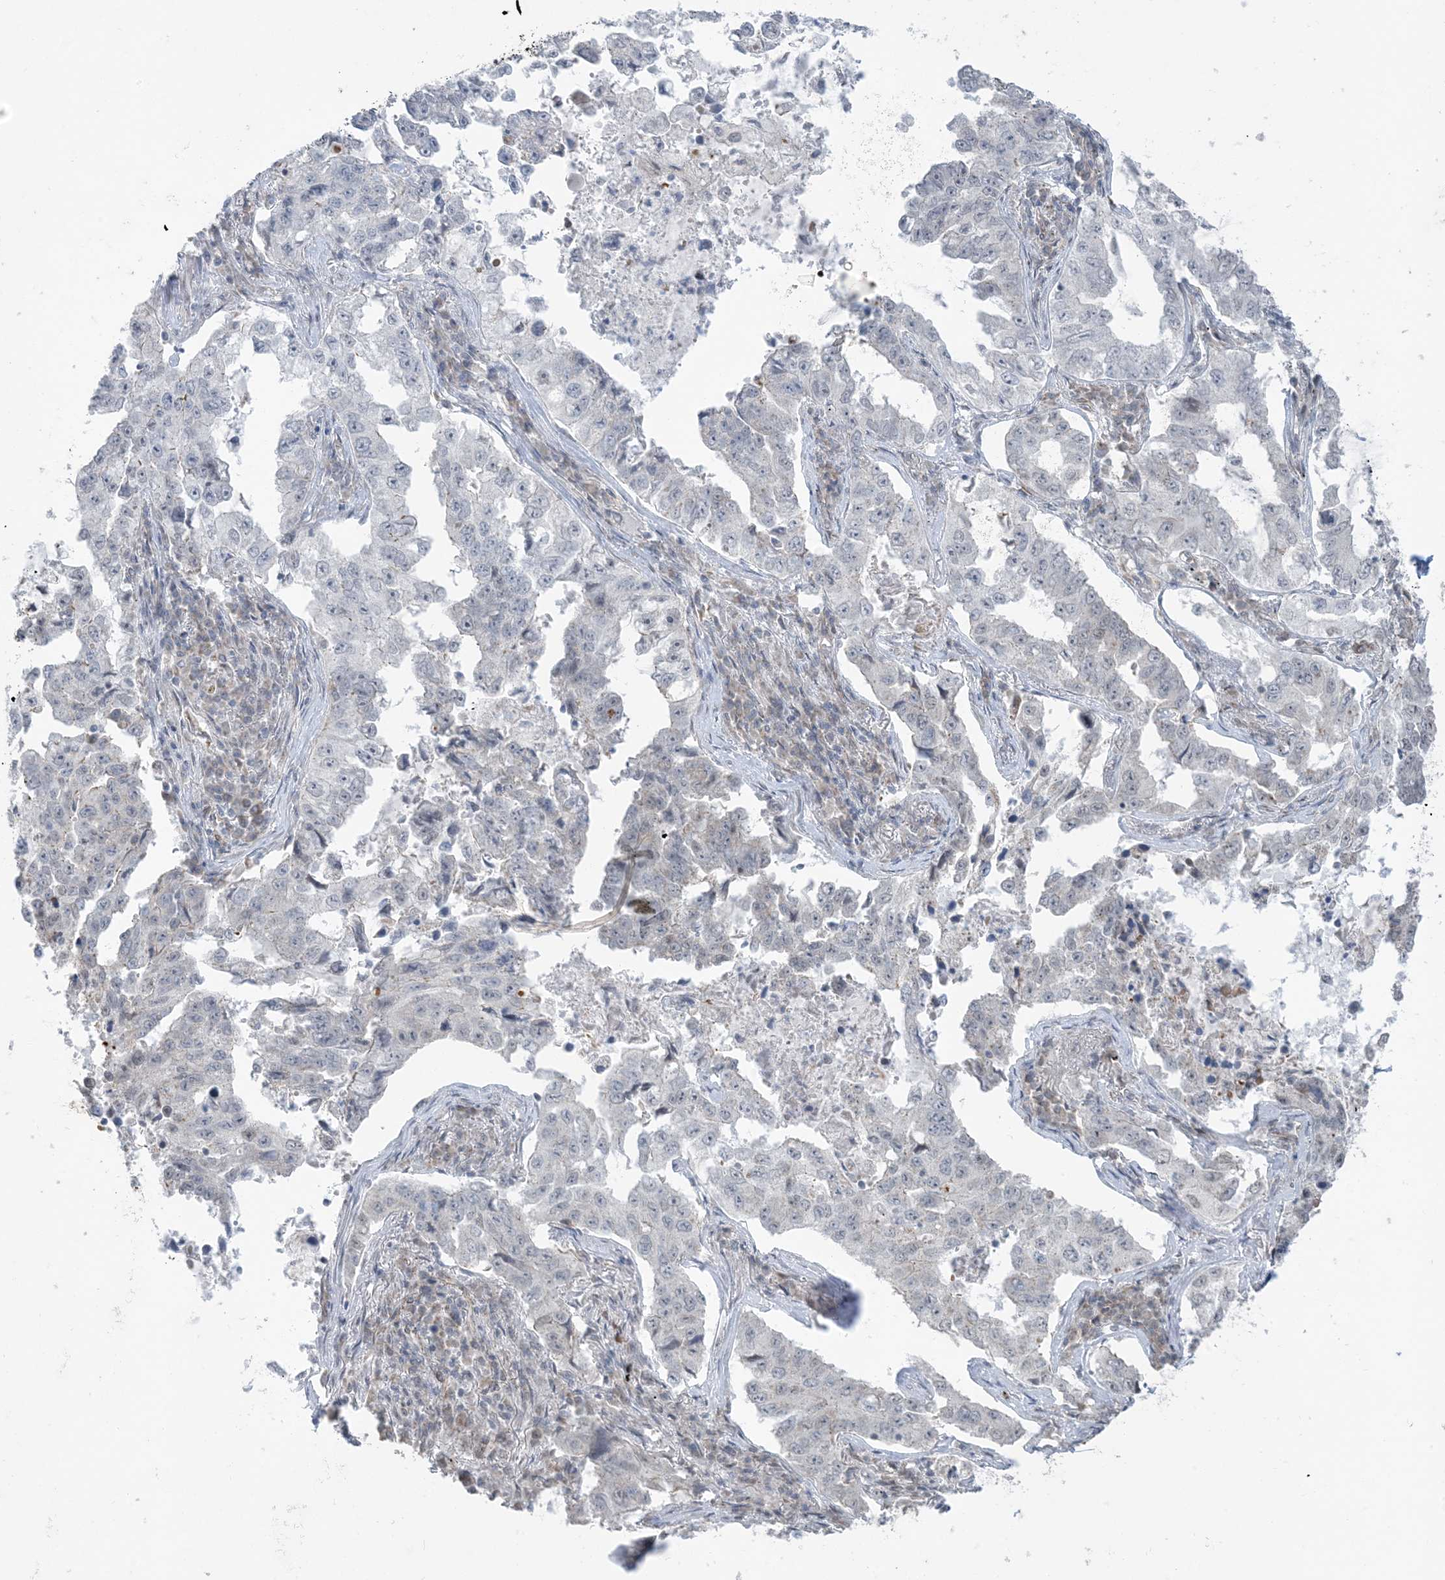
{"staining": {"intensity": "negative", "quantity": "none", "location": "none"}, "tissue": "lung cancer", "cell_type": "Tumor cells", "image_type": "cancer", "snomed": [{"axis": "morphology", "description": "Adenocarcinoma, NOS"}, {"axis": "topography", "description": "Lung"}], "caption": "An immunohistochemistry histopathology image of lung cancer is shown. There is no staining in tumor cells of lung cancer. Nuclei are stained in blue.", "gene": "CHCHD4", "patient": {"sex": "female", "age": 51}}